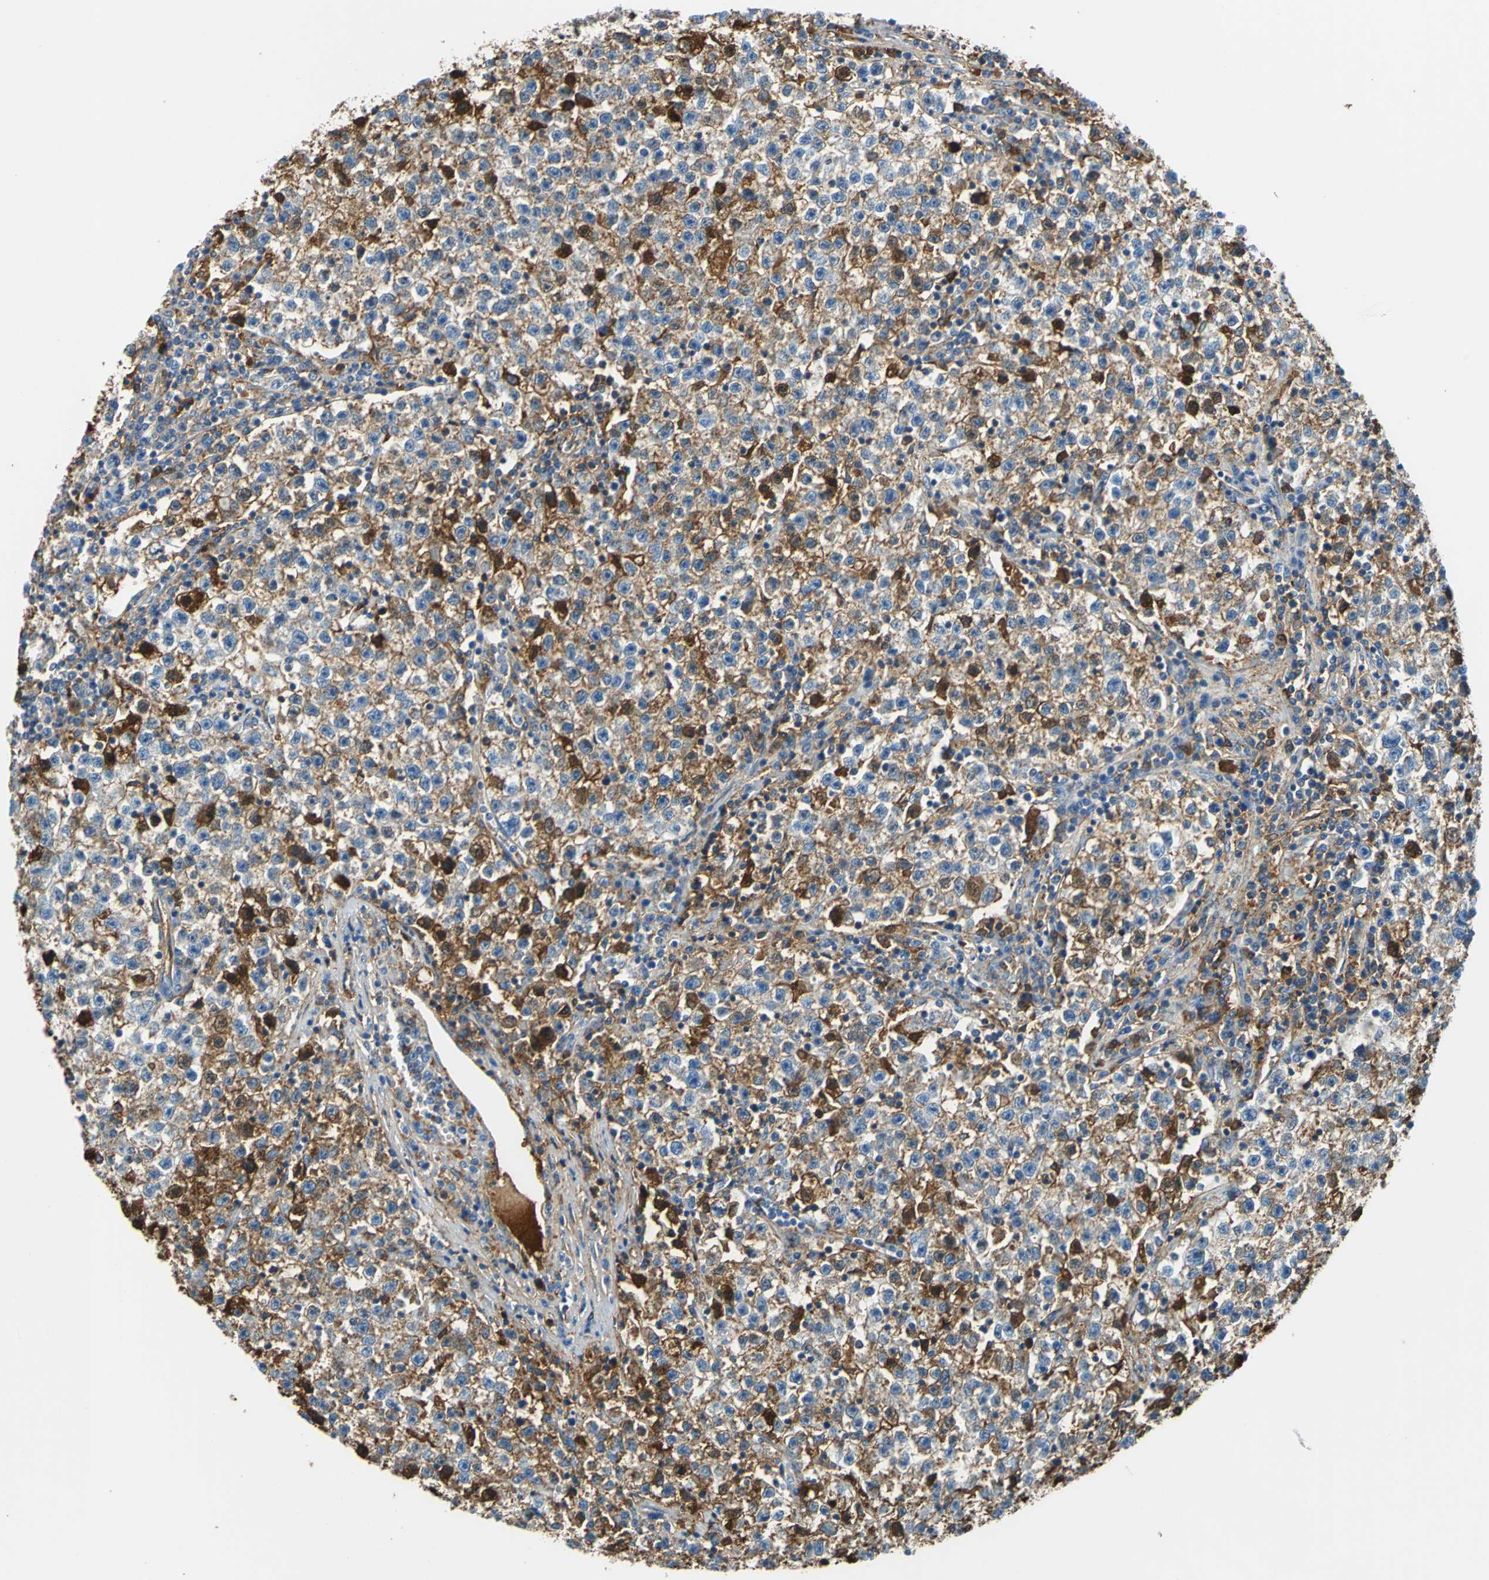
{"staining": {"intensity": "strong", "quantity": "<25%", "location": "cytoplasmic/membranous,nuclear"}, "tissue": "testis cancer", "cell_type": "Tumor cells", "image_type": "cancer", "snomed": [{"axis": "morphology", "description": "Seminoma, NOS"}, {"axis": "topography", "description": "Testis"}], "caption": "Brown immunohistochemical staining in human testis cancer exhibits strong cytoplasmic/membranous and nuclear expression in about <25% of tumor cells.", "gene": "ALB", "patient": {"sex": "male", "age": 22}}